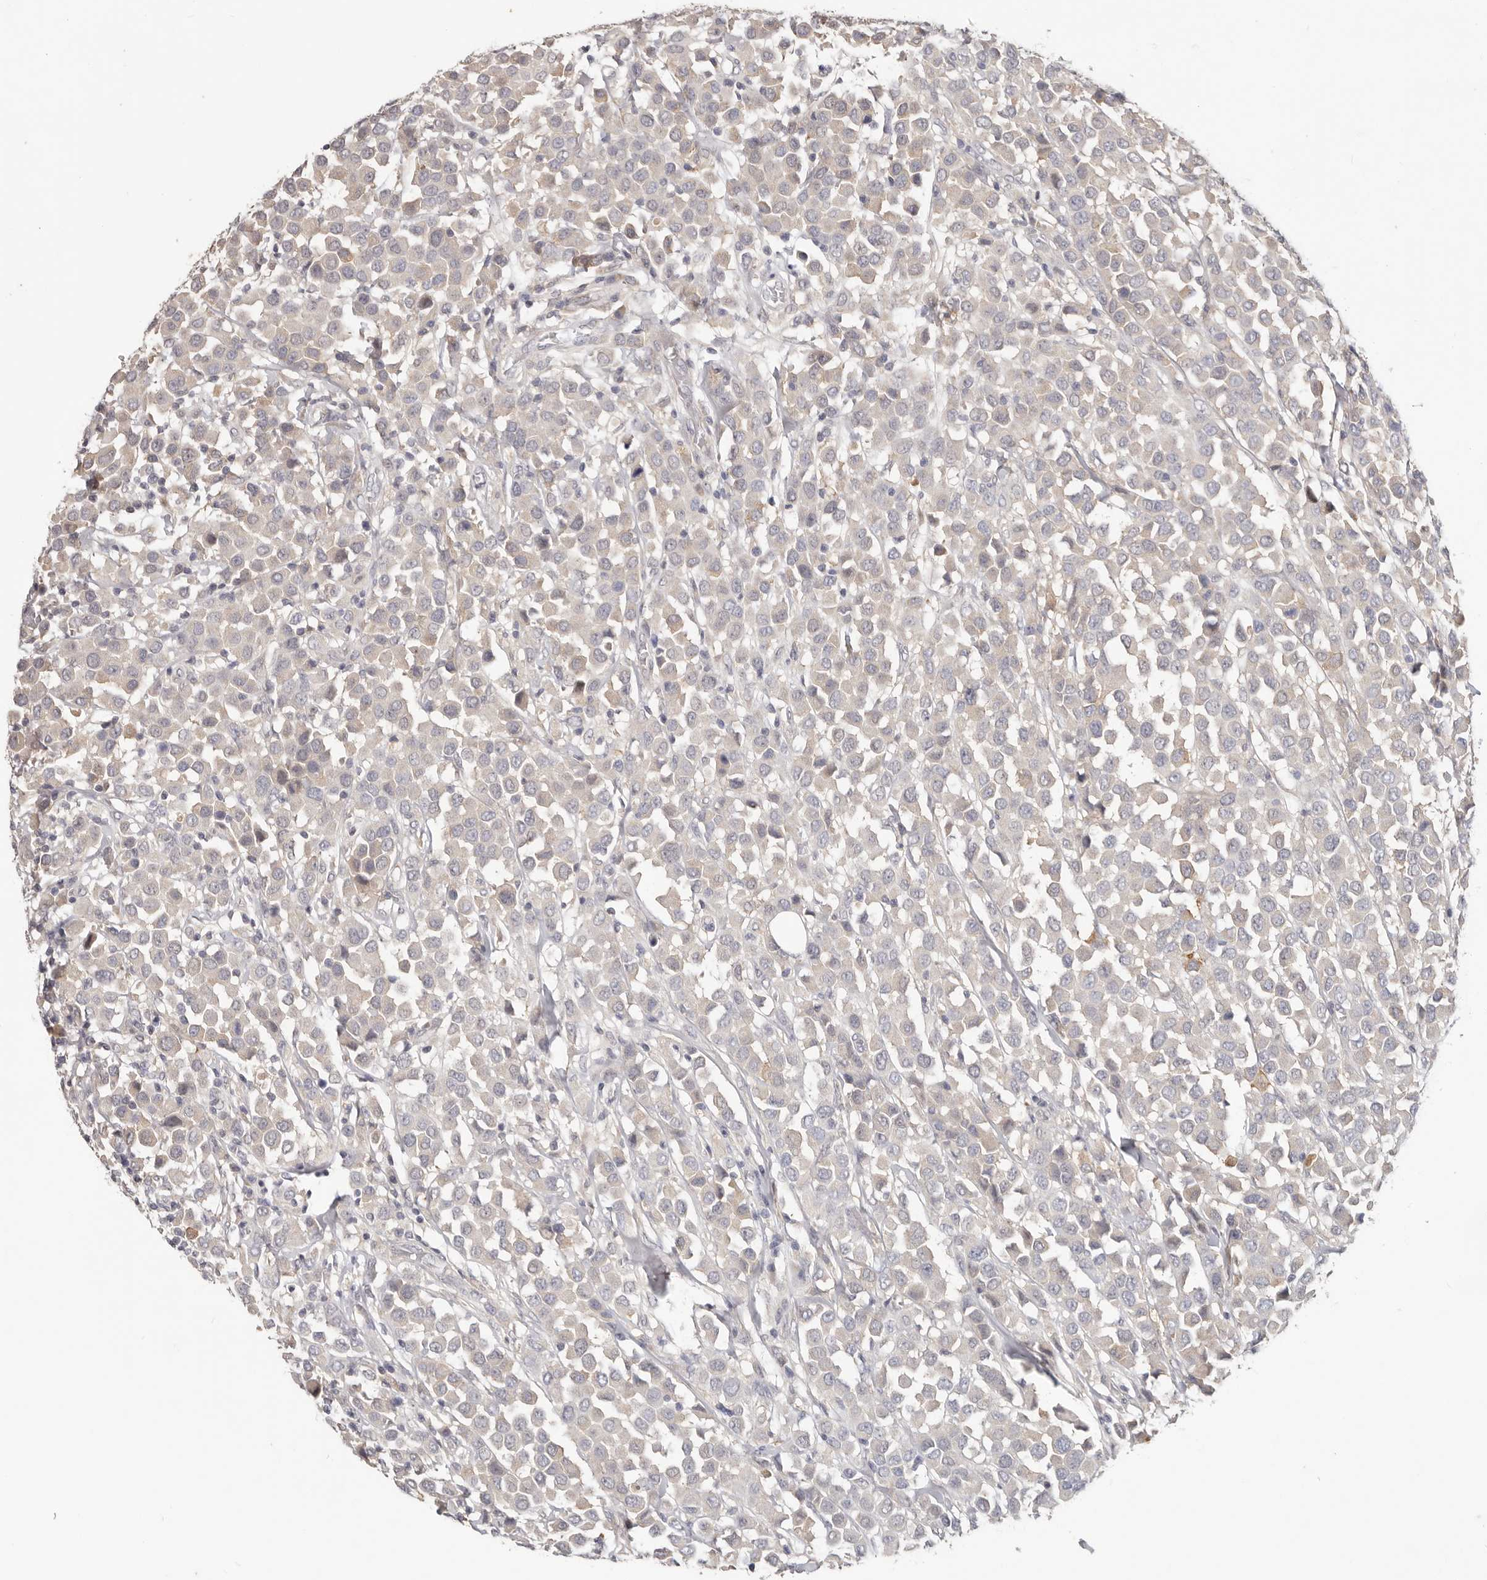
{"staining": {"intensity": "weak", "quantity": "<25%", "location": "cytoplasmic/membranous"}, "tissue": "breast cancer", "cell_type": "Tumor cells", "image_type": "cancer", "snomed": [{"axis": "morphology", "description": "Duct carcinoma"}, {"axis": "topography", "description": "Breast"}], "caption": "An immunohistochemistry (IHC) micrograph of breast cancer is shown. There is no staining in tumor cells of breast cancer. (DAB immunohistochemistry (IHC) with hematoxylin counter stain).", "gene": "WDR77", "patient": {"sex": "female", "age": 61}}